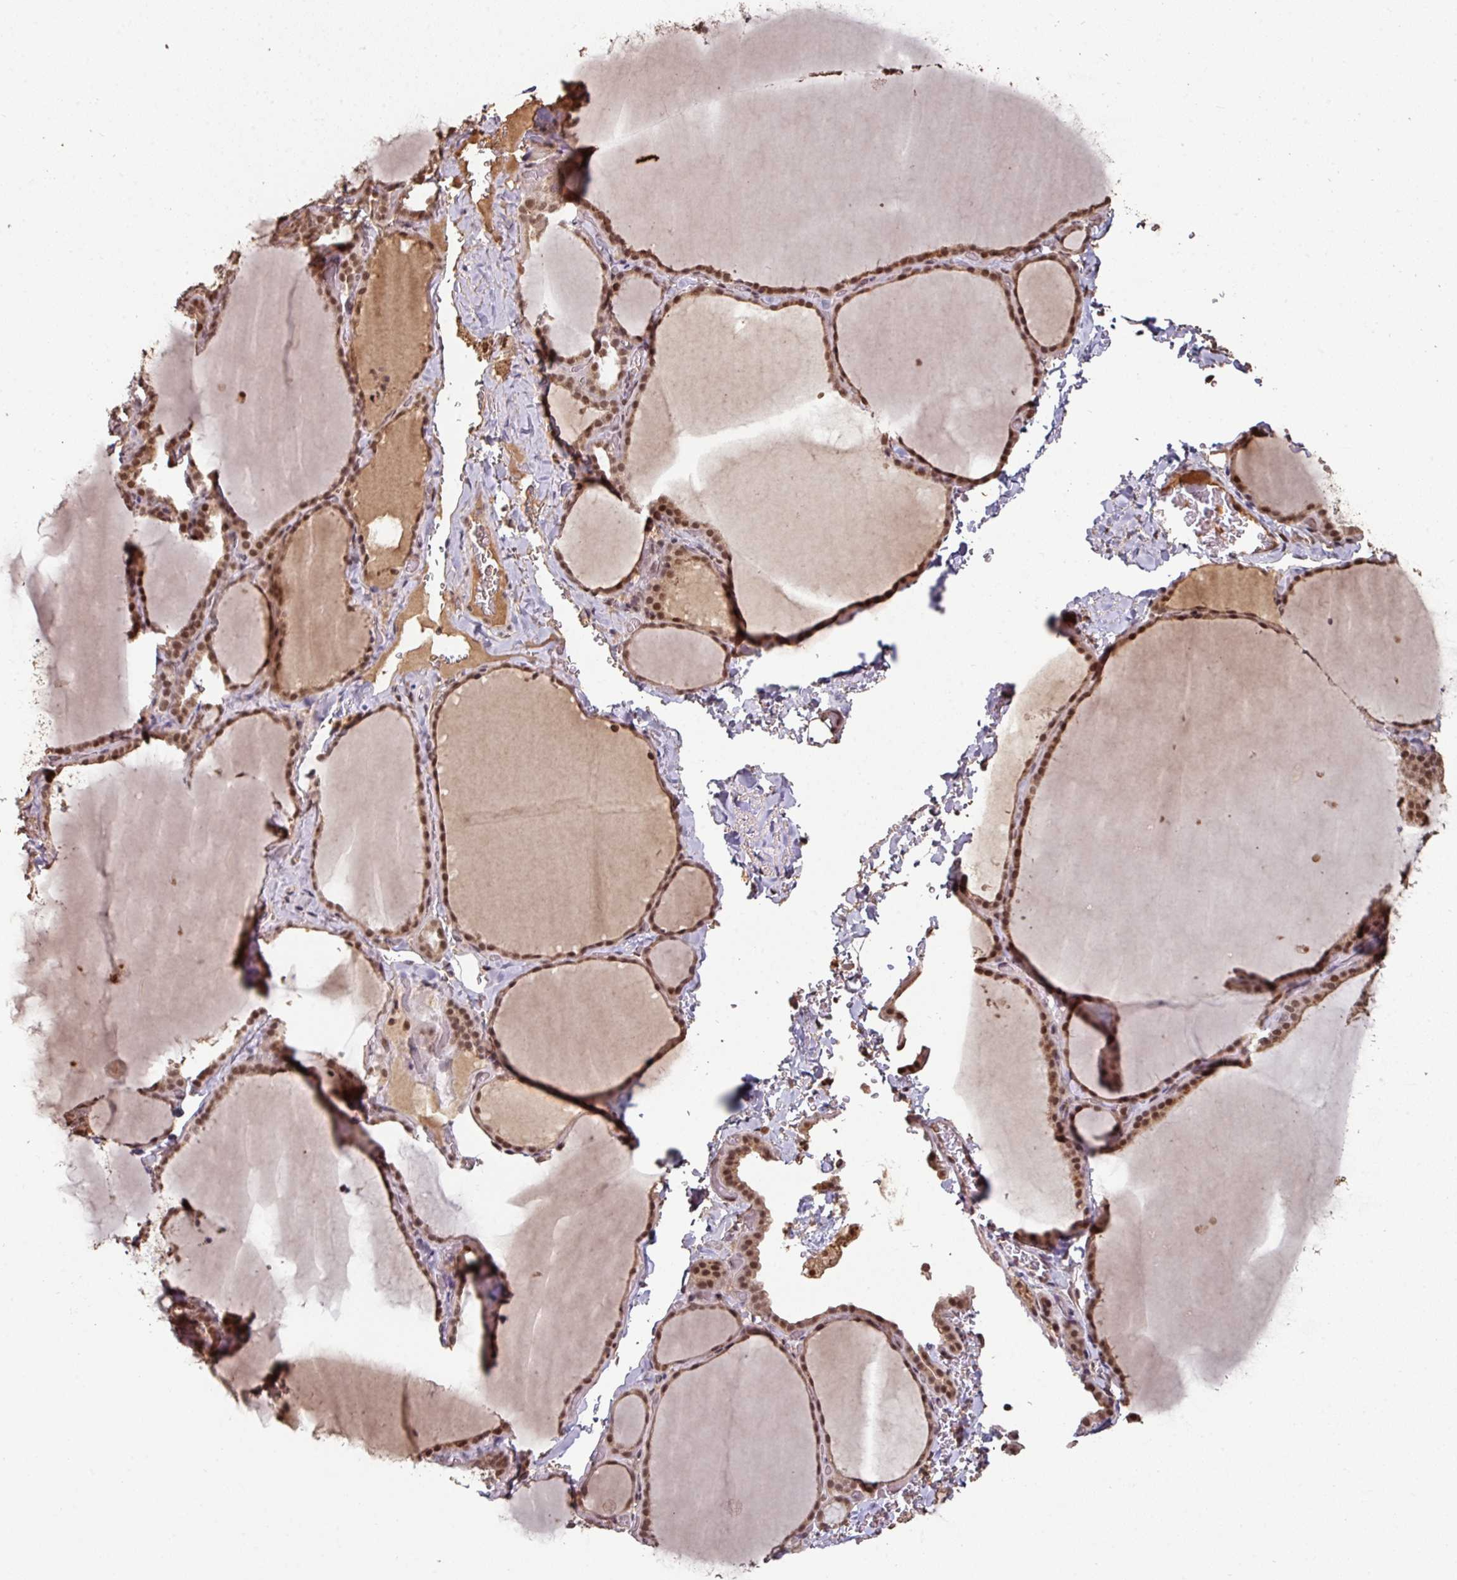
{"staining": {"intensity": "strong", "quantity": ">75%", "location": "cytoplasmic/membranous,nuclear"}, "tissue": "thyroid gland", "cell_type": "Glandular cells", "image_type": "normal", "snomed": [{"axis": "morphology", "description": "Normal tissue, NOS"}, {"axis": "topography", "description": "Thyroid gland"}], "caption": "Protein analysis of normal thyroid gland shows strong cytoplasmic/membranous,nuclear expression in about >75% of glandular cells.", "gene": "POLD1", "patient": {"sex": "female", "age": 22}}